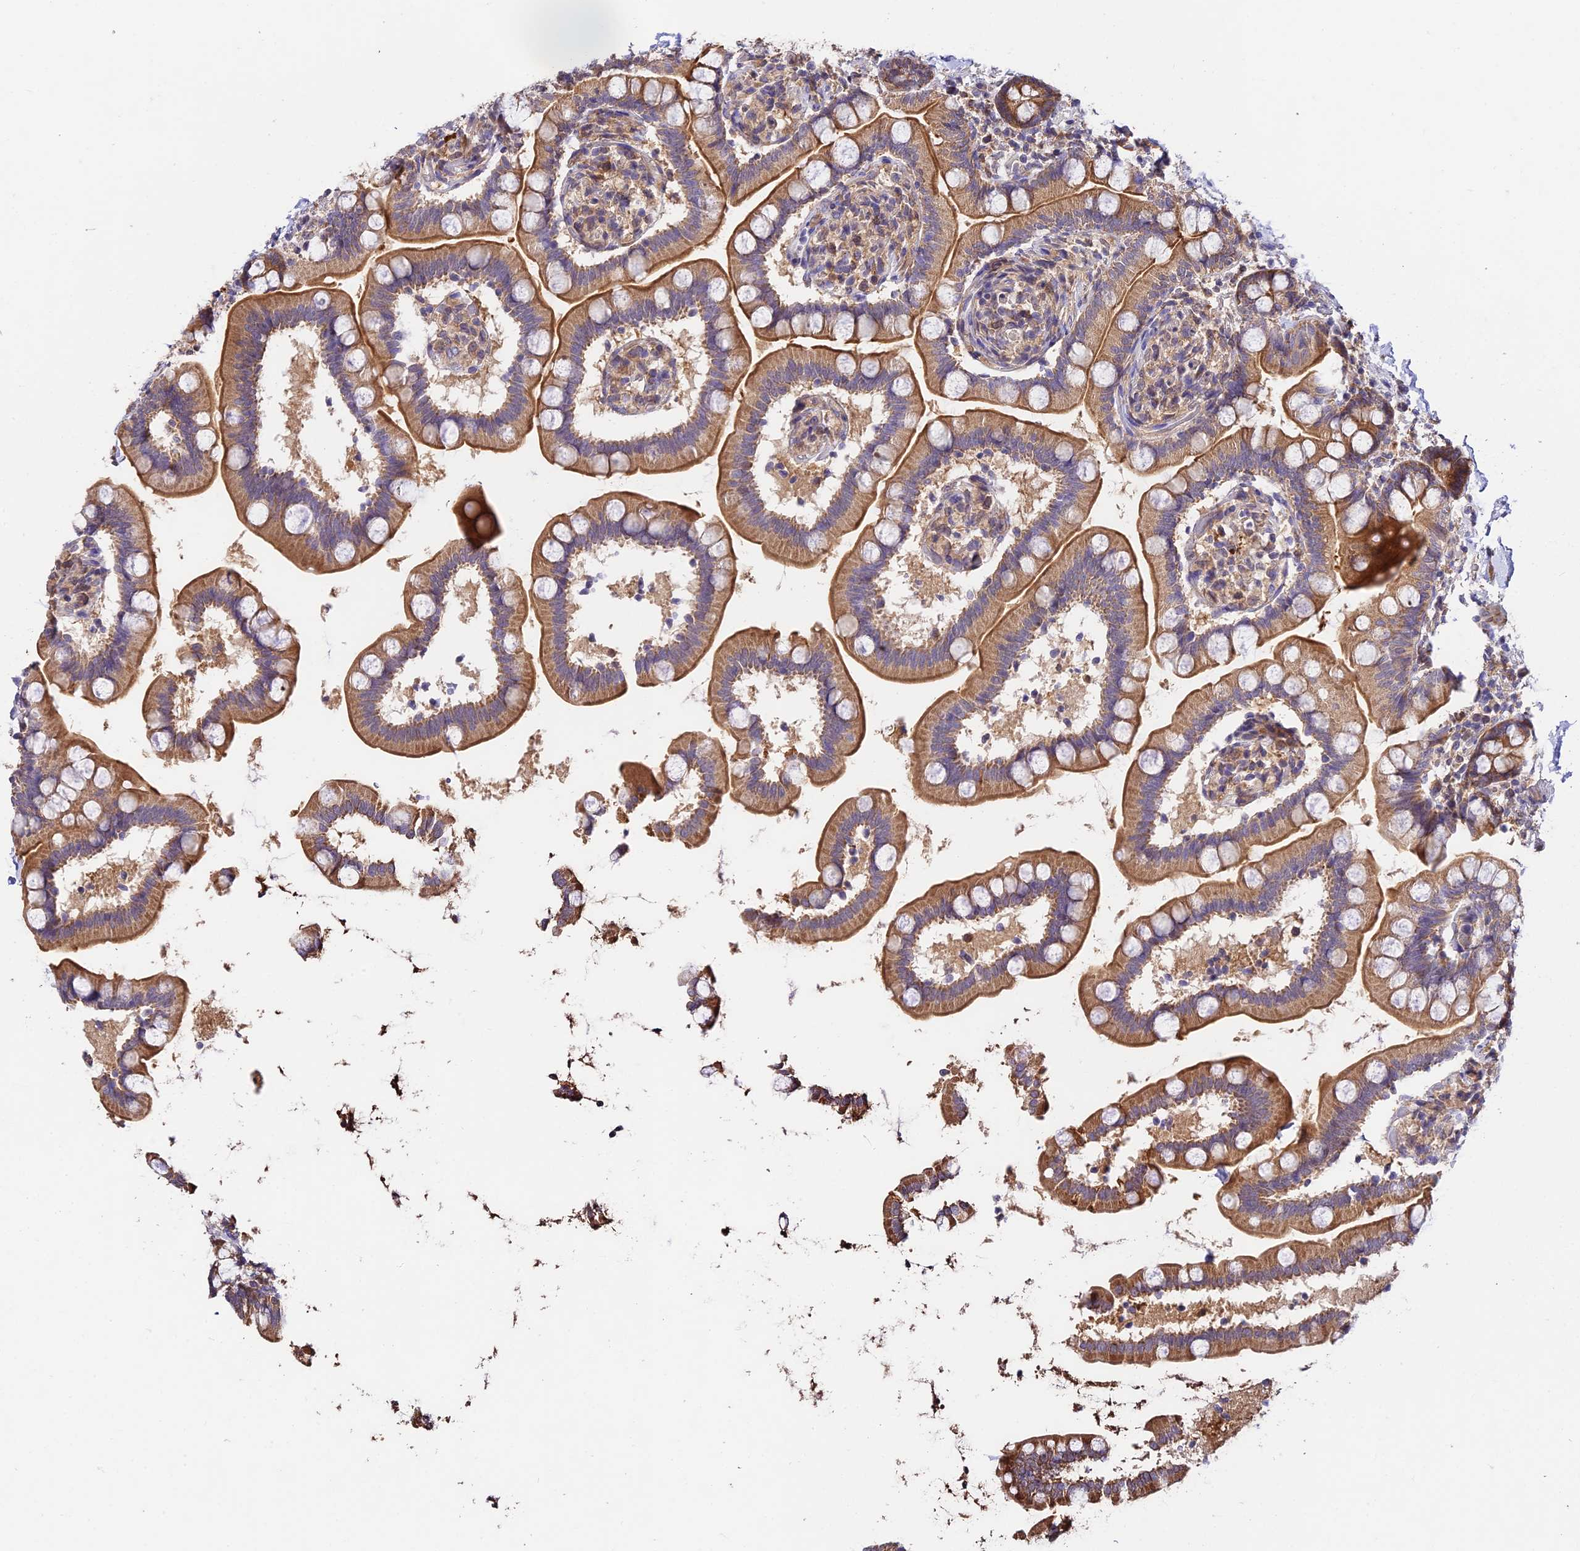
{"staining": {"intensity": "moderate", "quantity": ">75%", "location": "cytoplasmic/membranous"}, "tissue": "small intestine", "cell_type": "Glandular cells", "image_type": "normal", "snomed": [{"axis": "morphology", "description": "Normal tissue, NOS"}, {"axis": "topography", "description": "Small intestine"}], "caption": "Human small intestine stained for a protein (brown) exhibits moderate cytoplasmic/membranous positive staining in about >75% of glandular cells.", "gene": "C3orf20", "patient": {"sex": "female", "age": 64}}